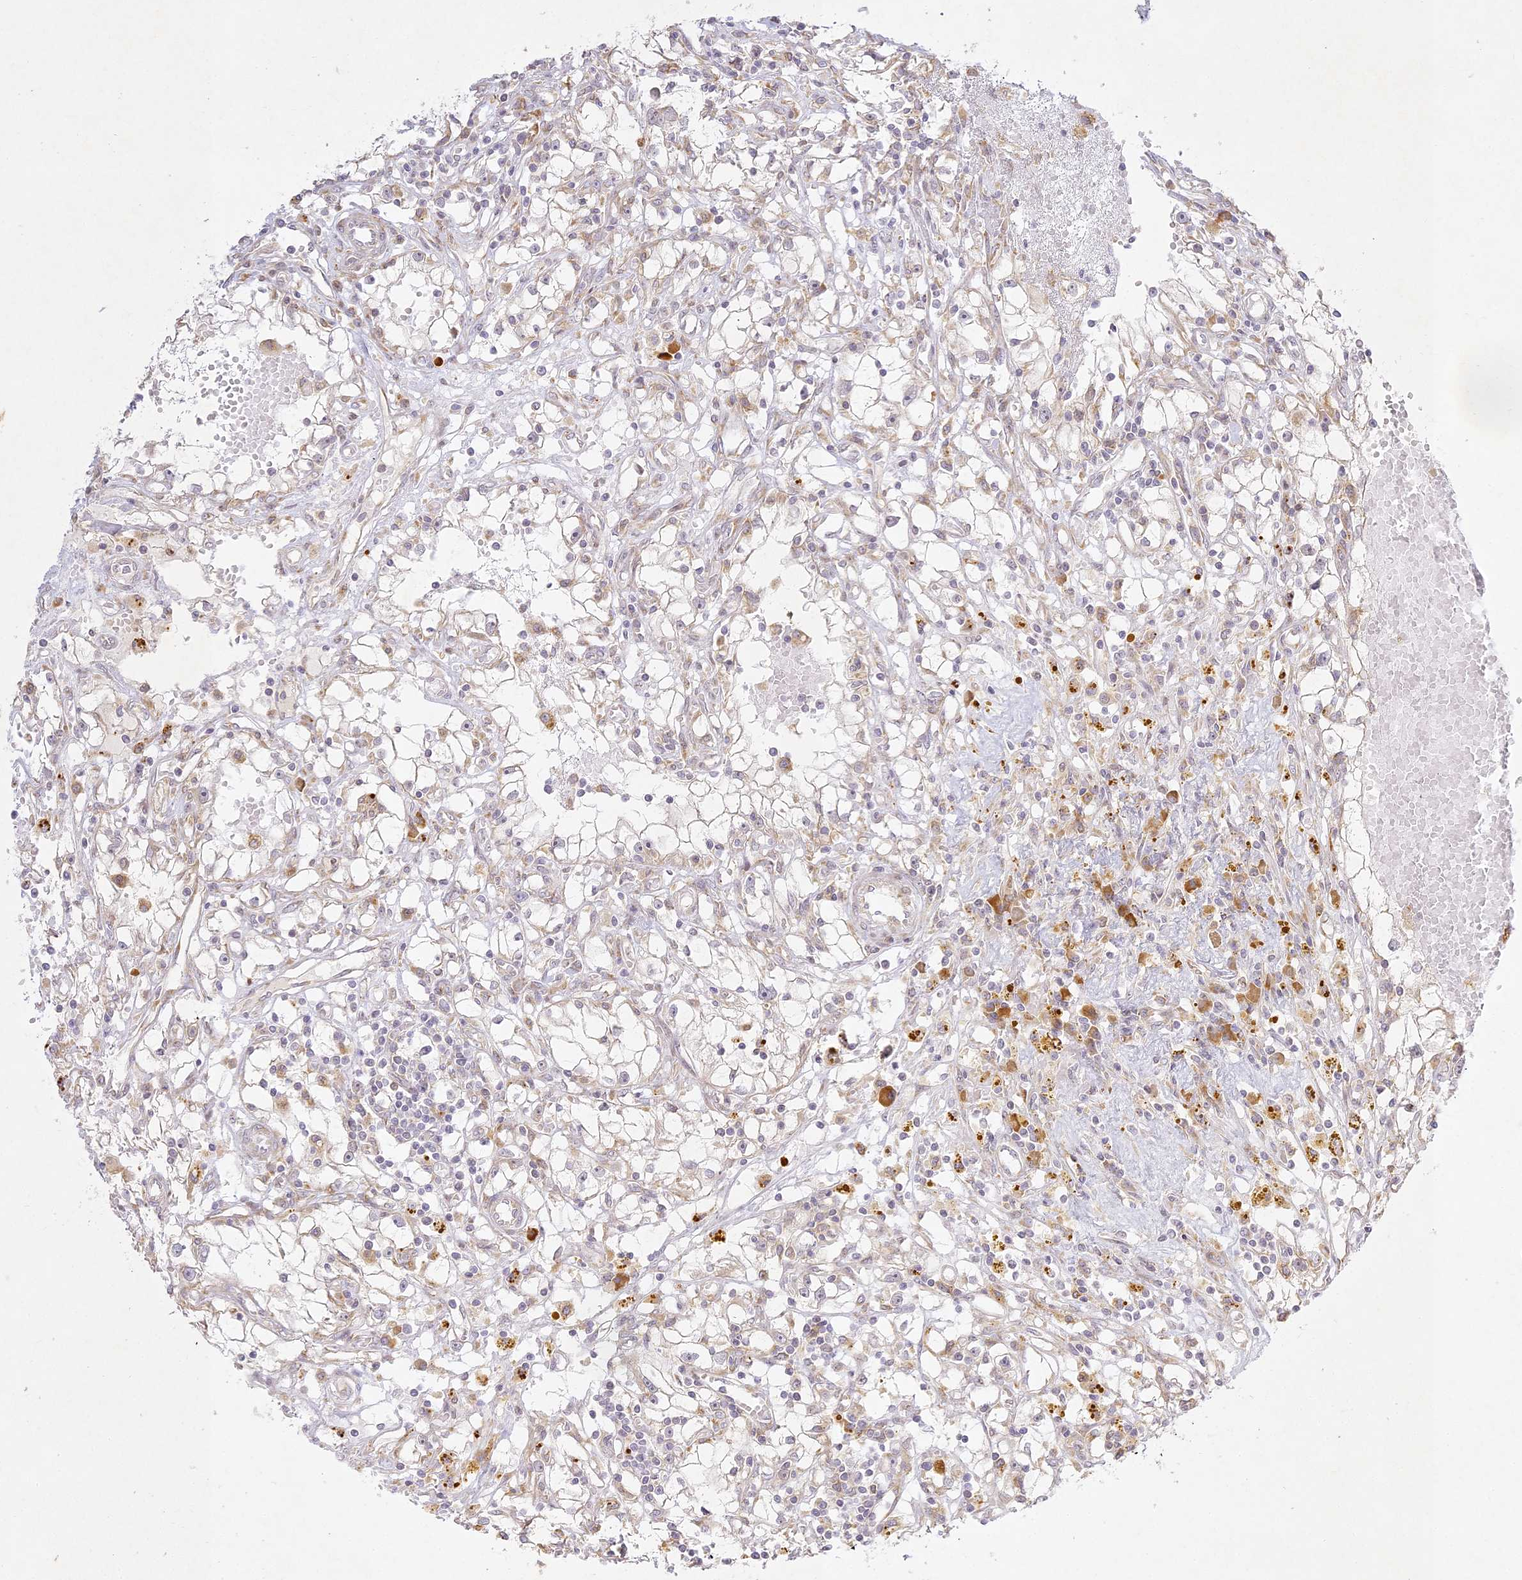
{"staining": {"intensity": "negative", "quantity": "none", "location": "none"}, "tissue": "renal cancer", "cell_type": "Tumor cells", "image_type": "cancer", "snomed": [{"axis": "morphology", "description": "Adenocarcinoma, NOS"}, {"axis": "topography", "description": "Kidney"}], "caption": "Immunohistochemistry photomicrograph of renal cancer stained for a protein (brown), which displays no positivity in tumor cells.", "gene": "SLC30A5", "patient": {"sex": "male", "age": 56}}